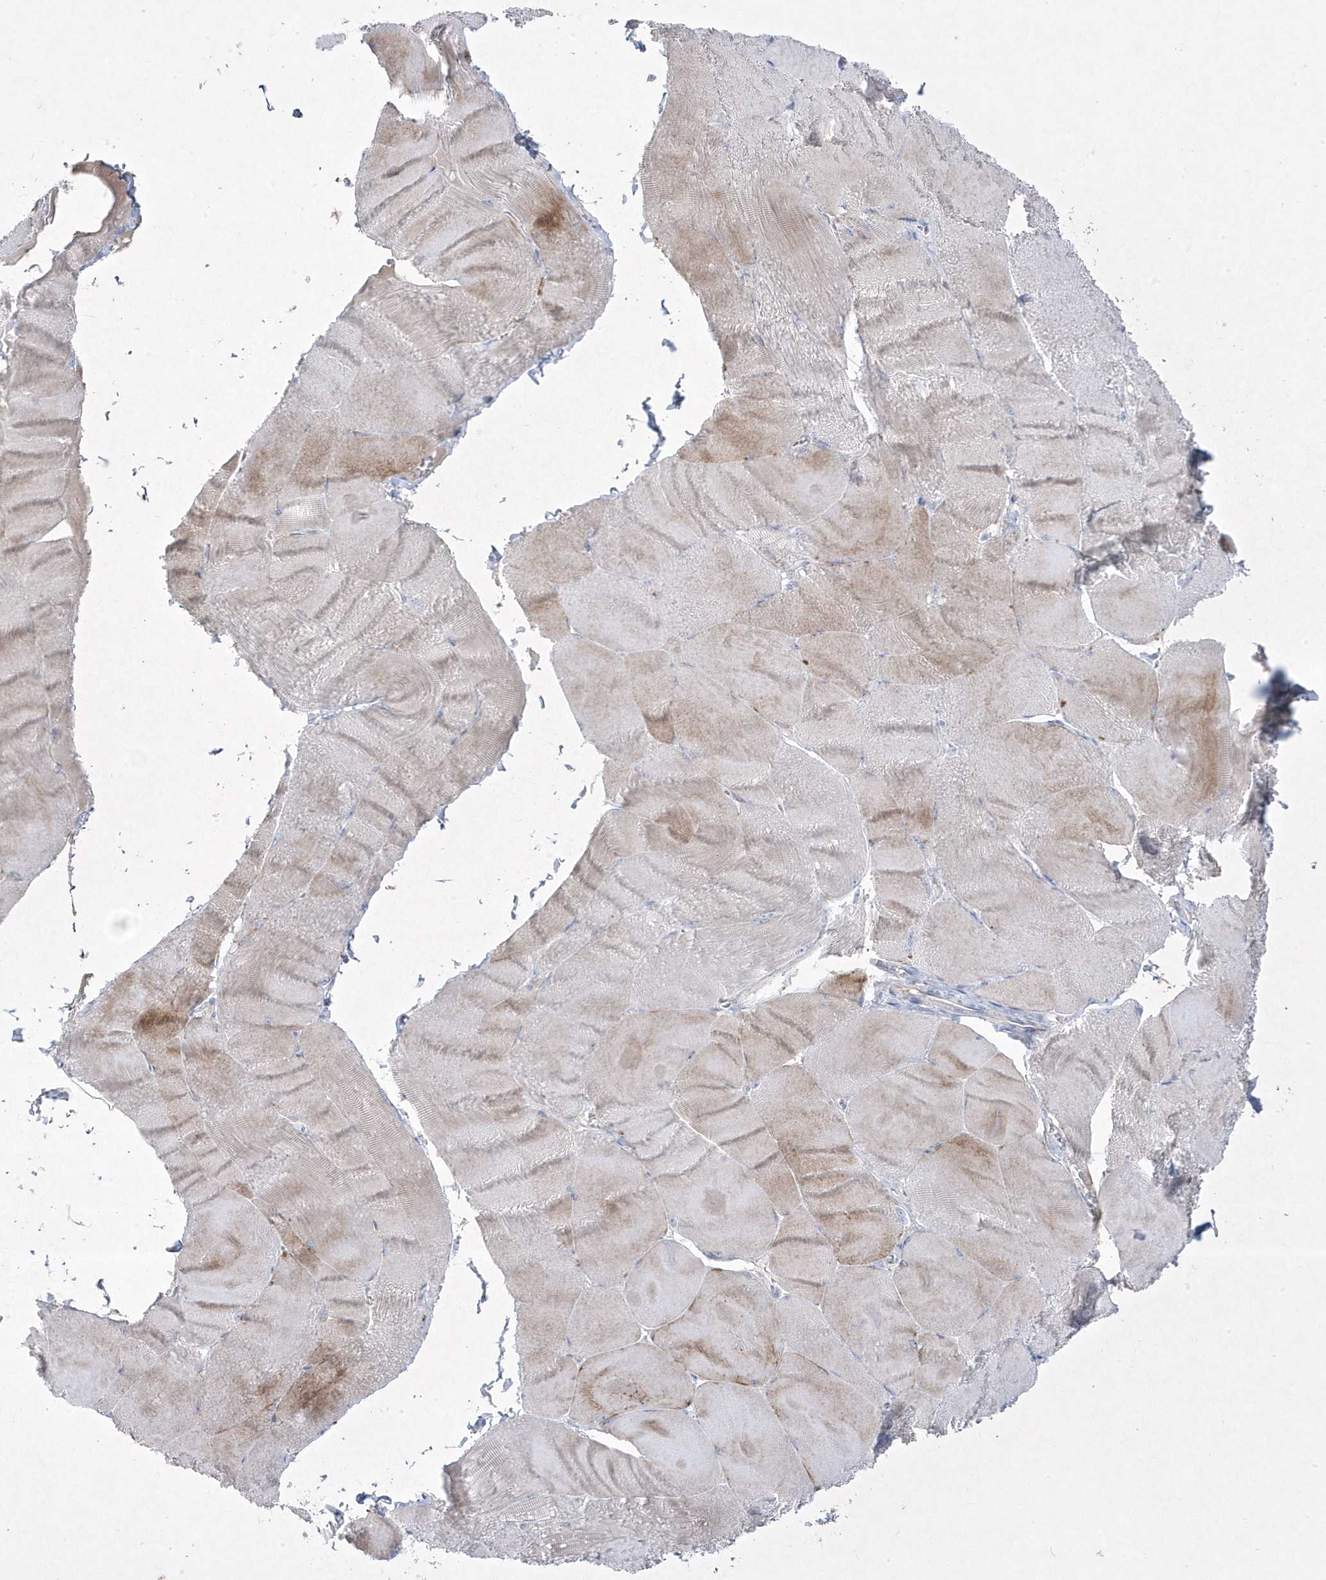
{"staining": {"intensity": "moderate", "quantity": "<25%", "location": "cytoplasmic/membranous"}, "tissue": "skeletal muscle", "cell_type": "Myocytes", "image_type": "normal", "snomed": [{"axis": "morphology", "description": "Normal tissue, NOS"}, {"axis": "morphology", "description": "Basal cell carcinoma"}, {"axis": "topography", "description": "Skeletal muscle"}], "caption": "Protein expression analysis of unremarkable skeletal muscle displays moderate cytoplasmic/membranous expression in approximately <25% of myocytes.", "gene": "ADAMTSL3", "patient": {"sex": "female", "age": 64}}